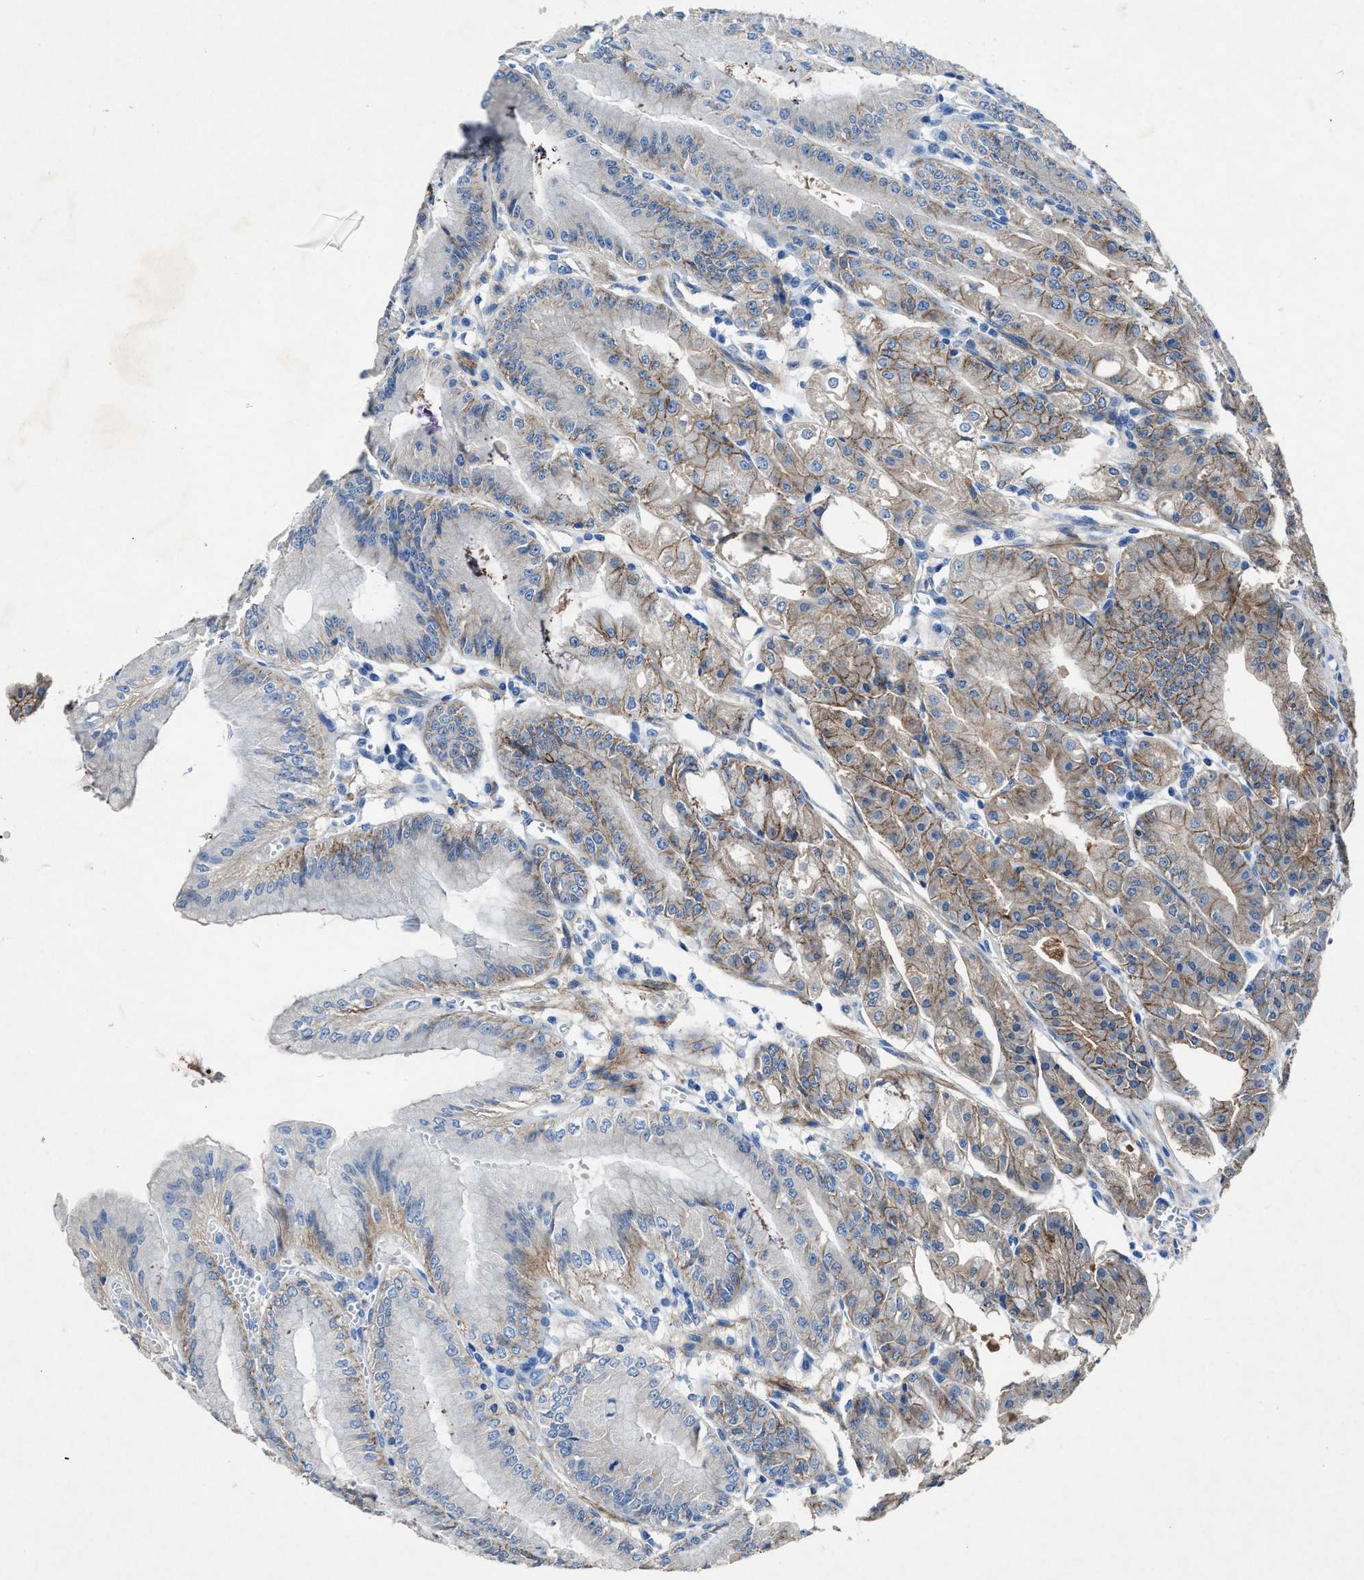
{"staining": {"intensity": "moderate", "quantity": ">75%", "location": "cytoplasmic/membranous"}, "tissue": "stomach", "cell_type": "Glandular cells", "image_type": "normal", "snomed": [{"axis": "morphology", "description": "Normal tissue, NOS"}, {"axis": "topography", "description": "Stomach, lower"}], "caption": "Immunohistochemical staining of normal human stomach reveals moderate cytoplasmic/membranous protein expression in approximately >75% of glandular cells. (DAB IHC with brightfield microscopy, high magnification).", "gene": "PTGFRN", "patient": {"sex": "male", "age": 71}}